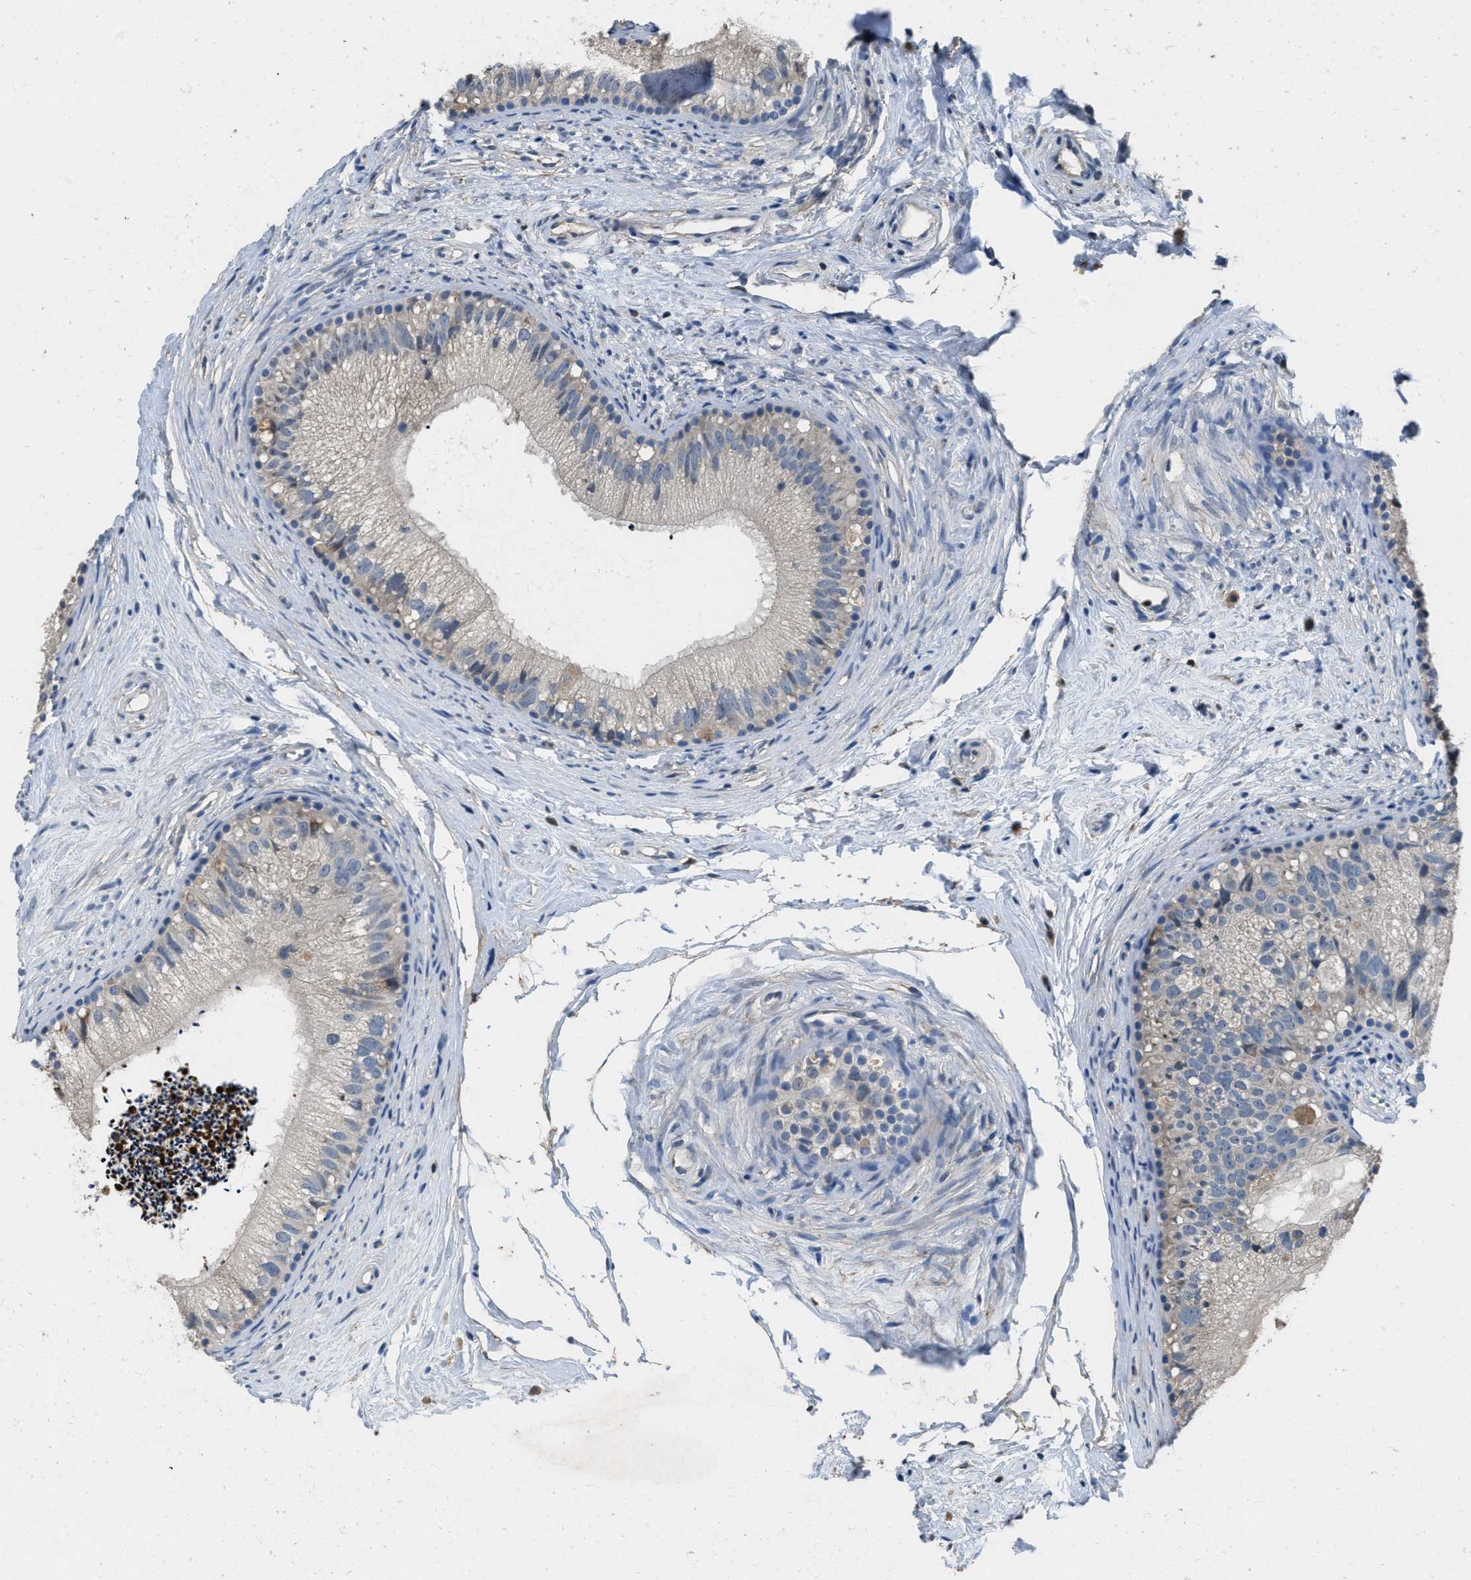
{"staining": {"intensity": "weak", "quantity": "<25%", "location": "cytoplasmic/membranous"}, "tissue": "epididymis", "cell_type": "Glandular cells", "image_type": "normal", "snomed": [{"axis": "morphology", "description": "Normal tissue, NOS"}, {"axis": "topography", "description": "Epididymis"}], "caption": "Epididymis was stained to show a protein in brown. There is no significant expression in glandular cells. (Brightfield microscopy of DAB IHC at high magnification).", "gene": "DGKE", "patient": {"sex": "male", "age": 56}}